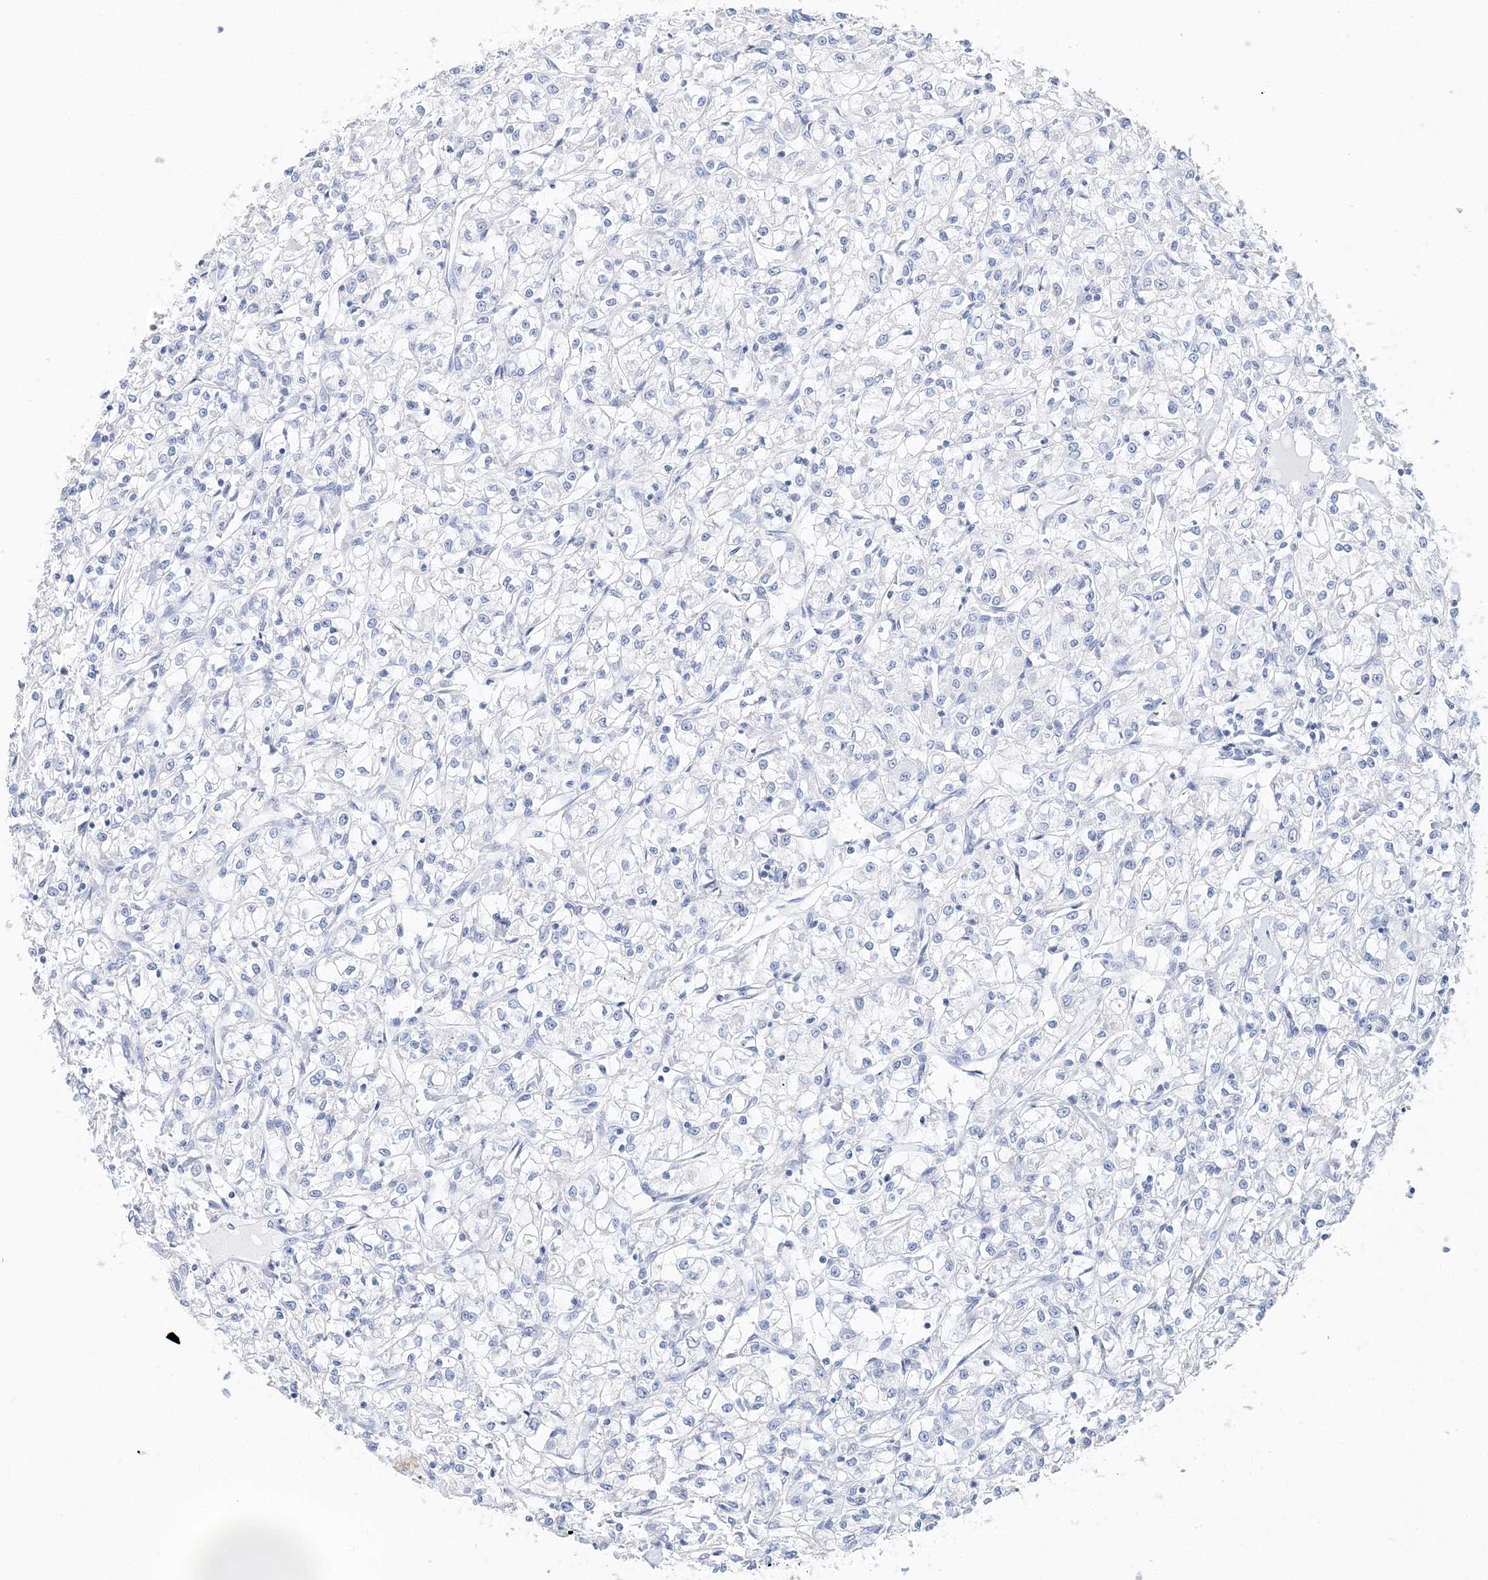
{"staining": {"intensity": "negative", "quantity": "none", "location": "none"}, "tissue": "renal cancer", "cell_type": "Tumor cells", "image_type": "cancer", "snomed": [{"axis": "morphology", "description": "Adenocarcinoma, NOS"}, {"axis": "topography", "description": "Kidney"}], "caption": "A micrograph of human adenocarcinoma (renal) is negative for staining in tumor cells. (DAB (3,3'-diaminobenzidine) immunohistochemistry visualized using brightfield microscopy, high magnification).", "gene": "TSPYL6", "patient": {"sex": "female", "age": 59}}